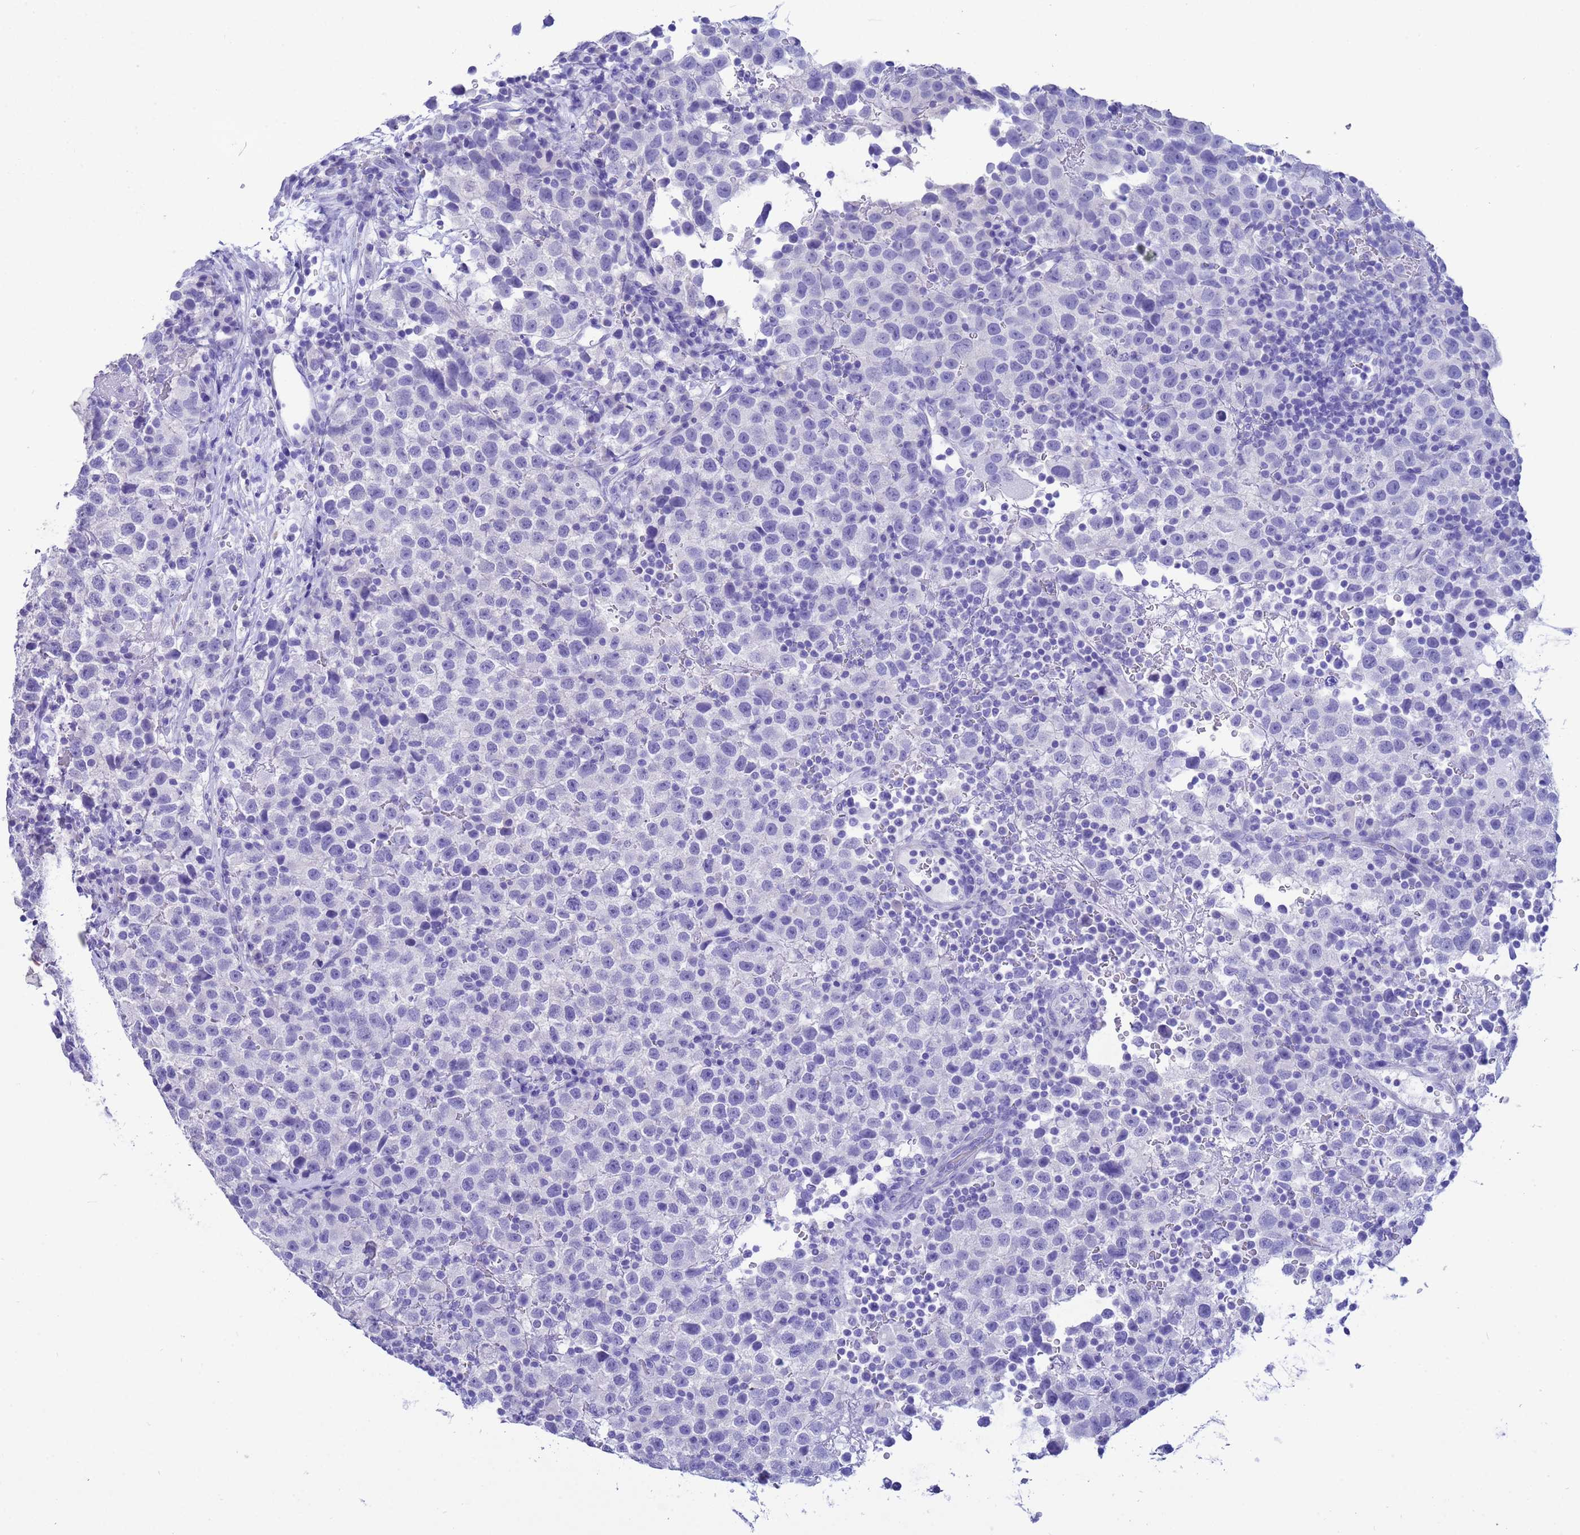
{"staining": {"intensity": "negative", "quantity": "none", "location": "none"}, "tissue": "testis cancer", "cell_type": "Tumor cells", "image_type": "cancer", "snomed": [{"axis": "morphology", "description": "Seminoma, NOS"}, {"axis": "topography", "description": "Testis"}], "caption": "The immunohistochemistry image has no significant expression in tumor cells of testis cancer tissue. The staining was performed using DAB to visualize the protein expression in brown, while the nuclei were stained in blue with hematoxylin (Magnification: 20x).", "gene": "AKR1C2", "patient": {"sex": "male", "age": 22}}